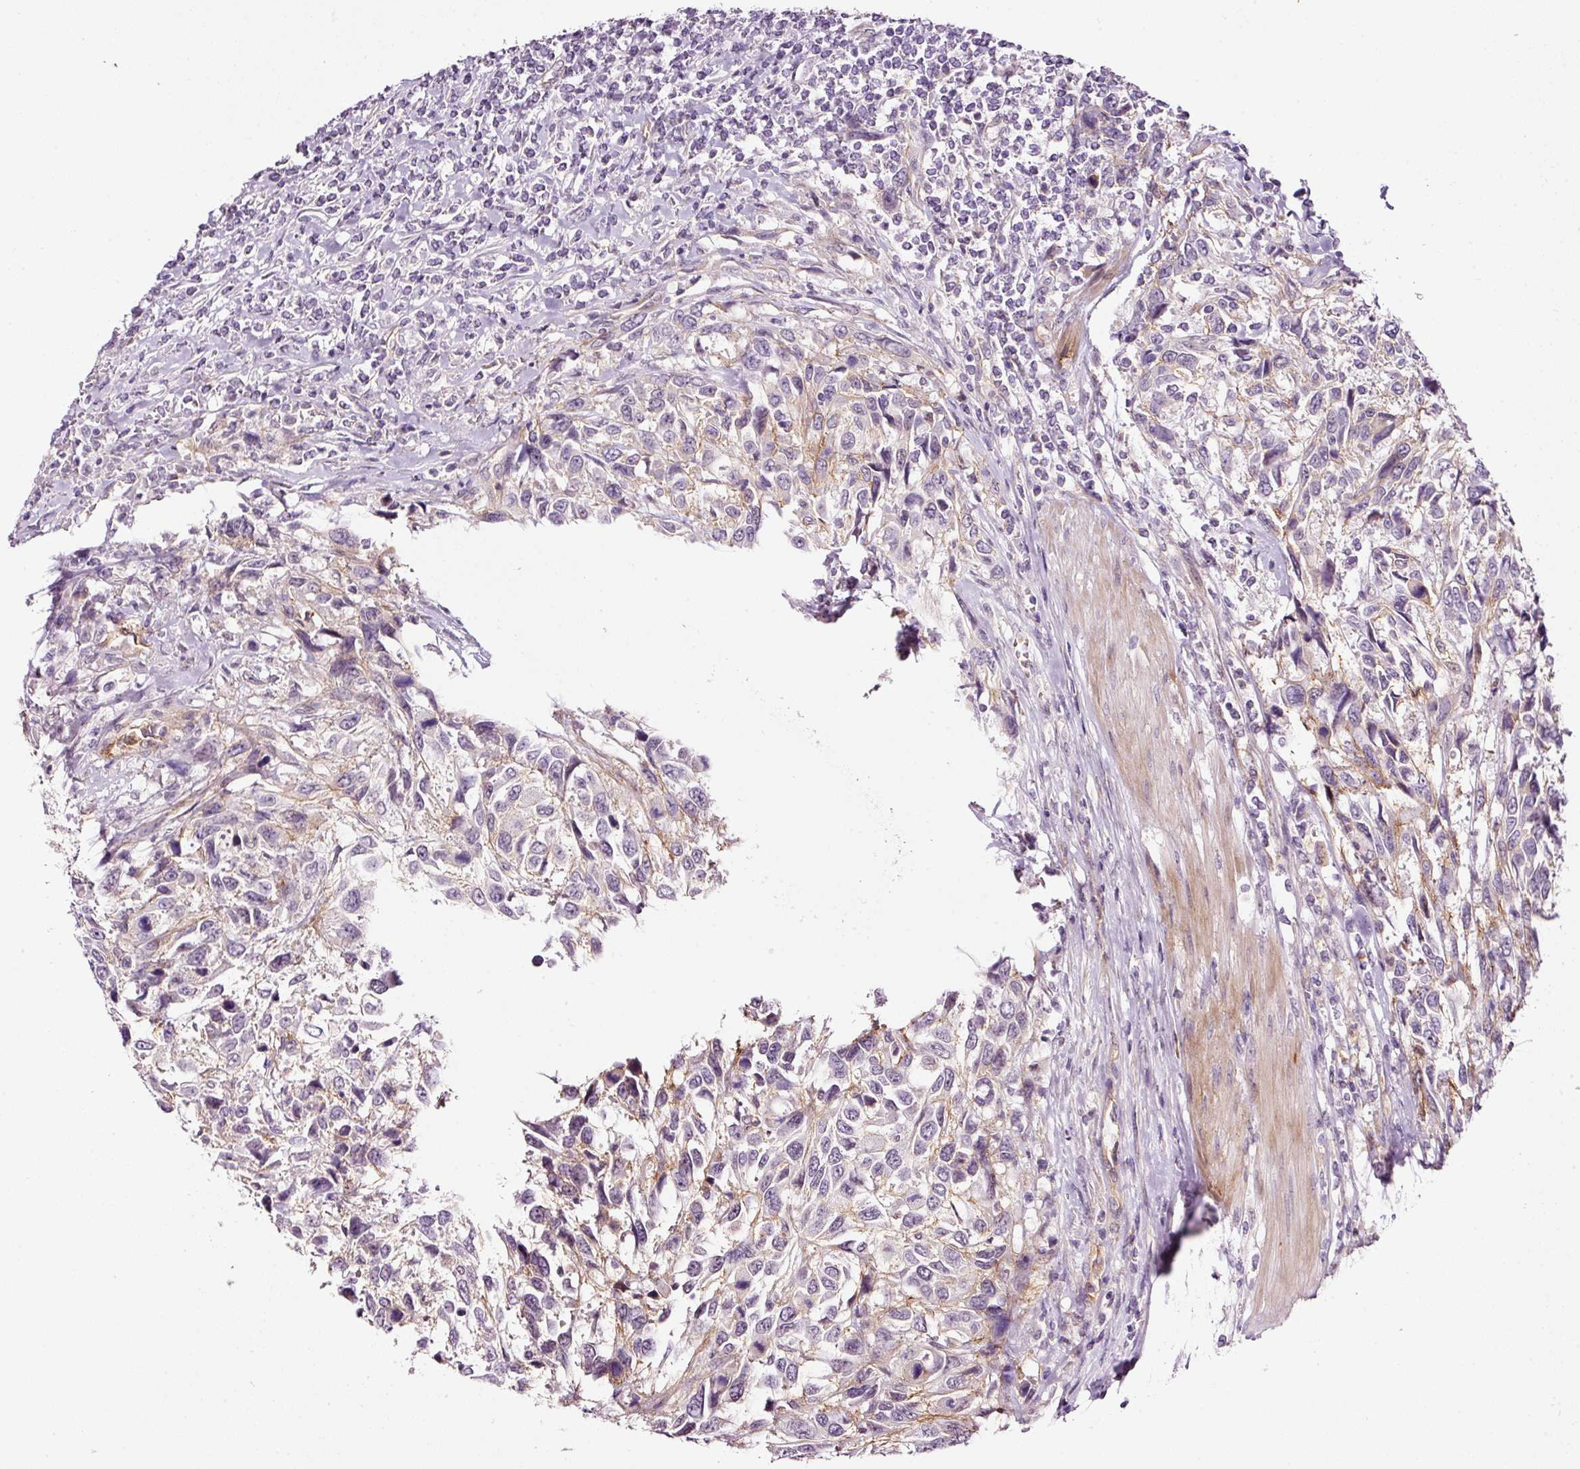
{"staining": {"intensity": "negative", "quantity": "none", "location": "none"}, "tissue": "urothelial cancer", "cell_type": "Tumor cells", "image_type": "cancer", "snomed": [{"axis": "morphology", "description": "Urothelial carcinoma, High grade"}, {"axis": "topography", "description": "Urinary bladder"}], "caption": "The immunohistochemistry micrograph has no significant positivity in tumor cells of urothelial carcinoma (high-grade) tissue.", "gene": "ABCB4", "patient": {"sex": "female", "age": 70}}